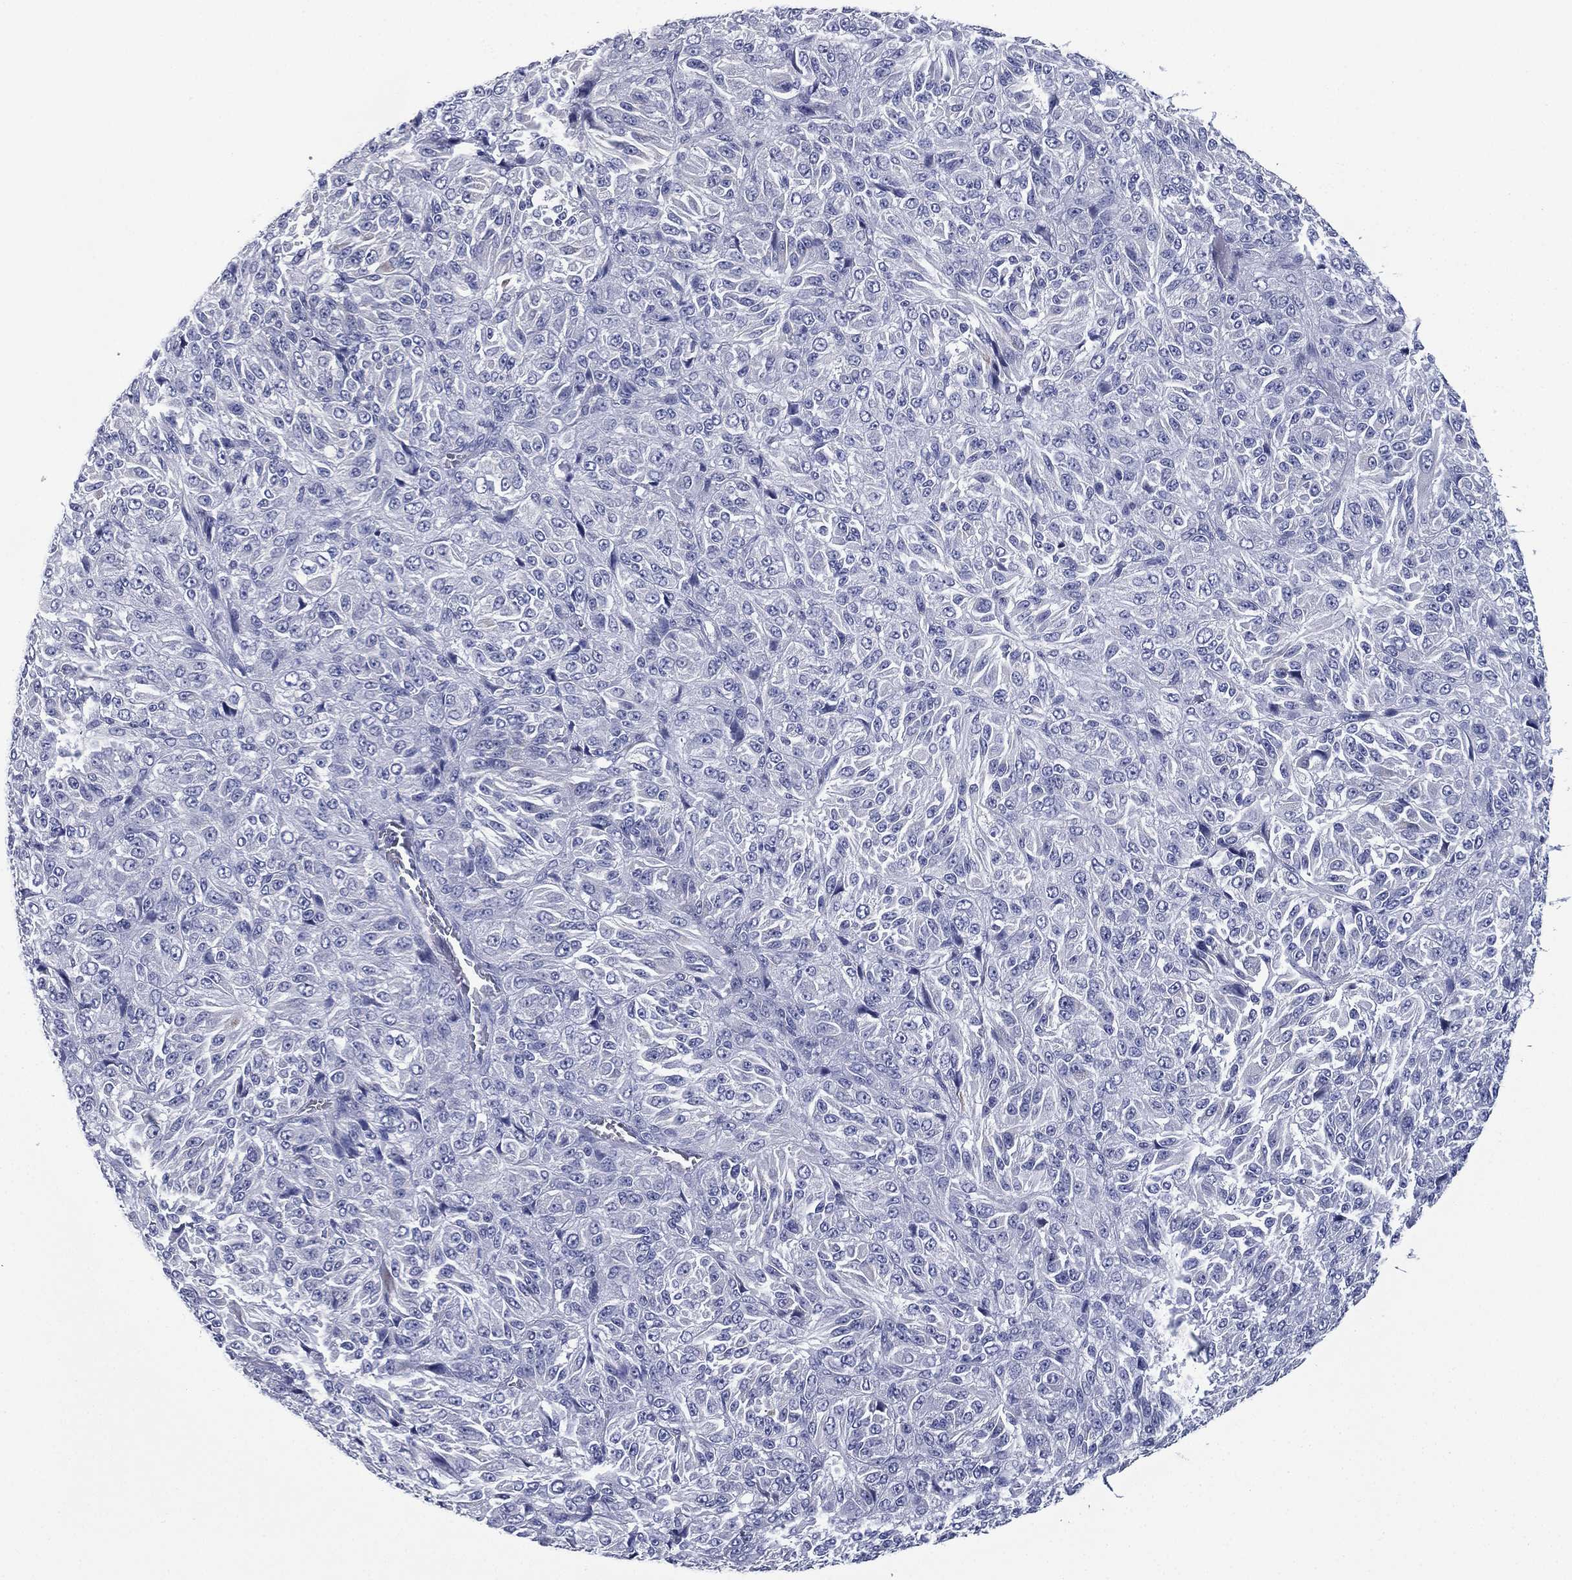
{"staining": {"intensity": "negative", "quantity": "none", "location": "none"}, "tissue": "melanoma", "cell_type": "Tumor cells", "image_type": "cancer", "snomed": [{"axis": "morphology", "description": "Malignant melanoma, Metastatic site"}, {"axis": "topography", "description": "Brain"}], "caption": "Tumor cells are negative for protein expression in human melanoma.", "gene": "FCER2", "patient": {"sex": "female", "age": 56}}